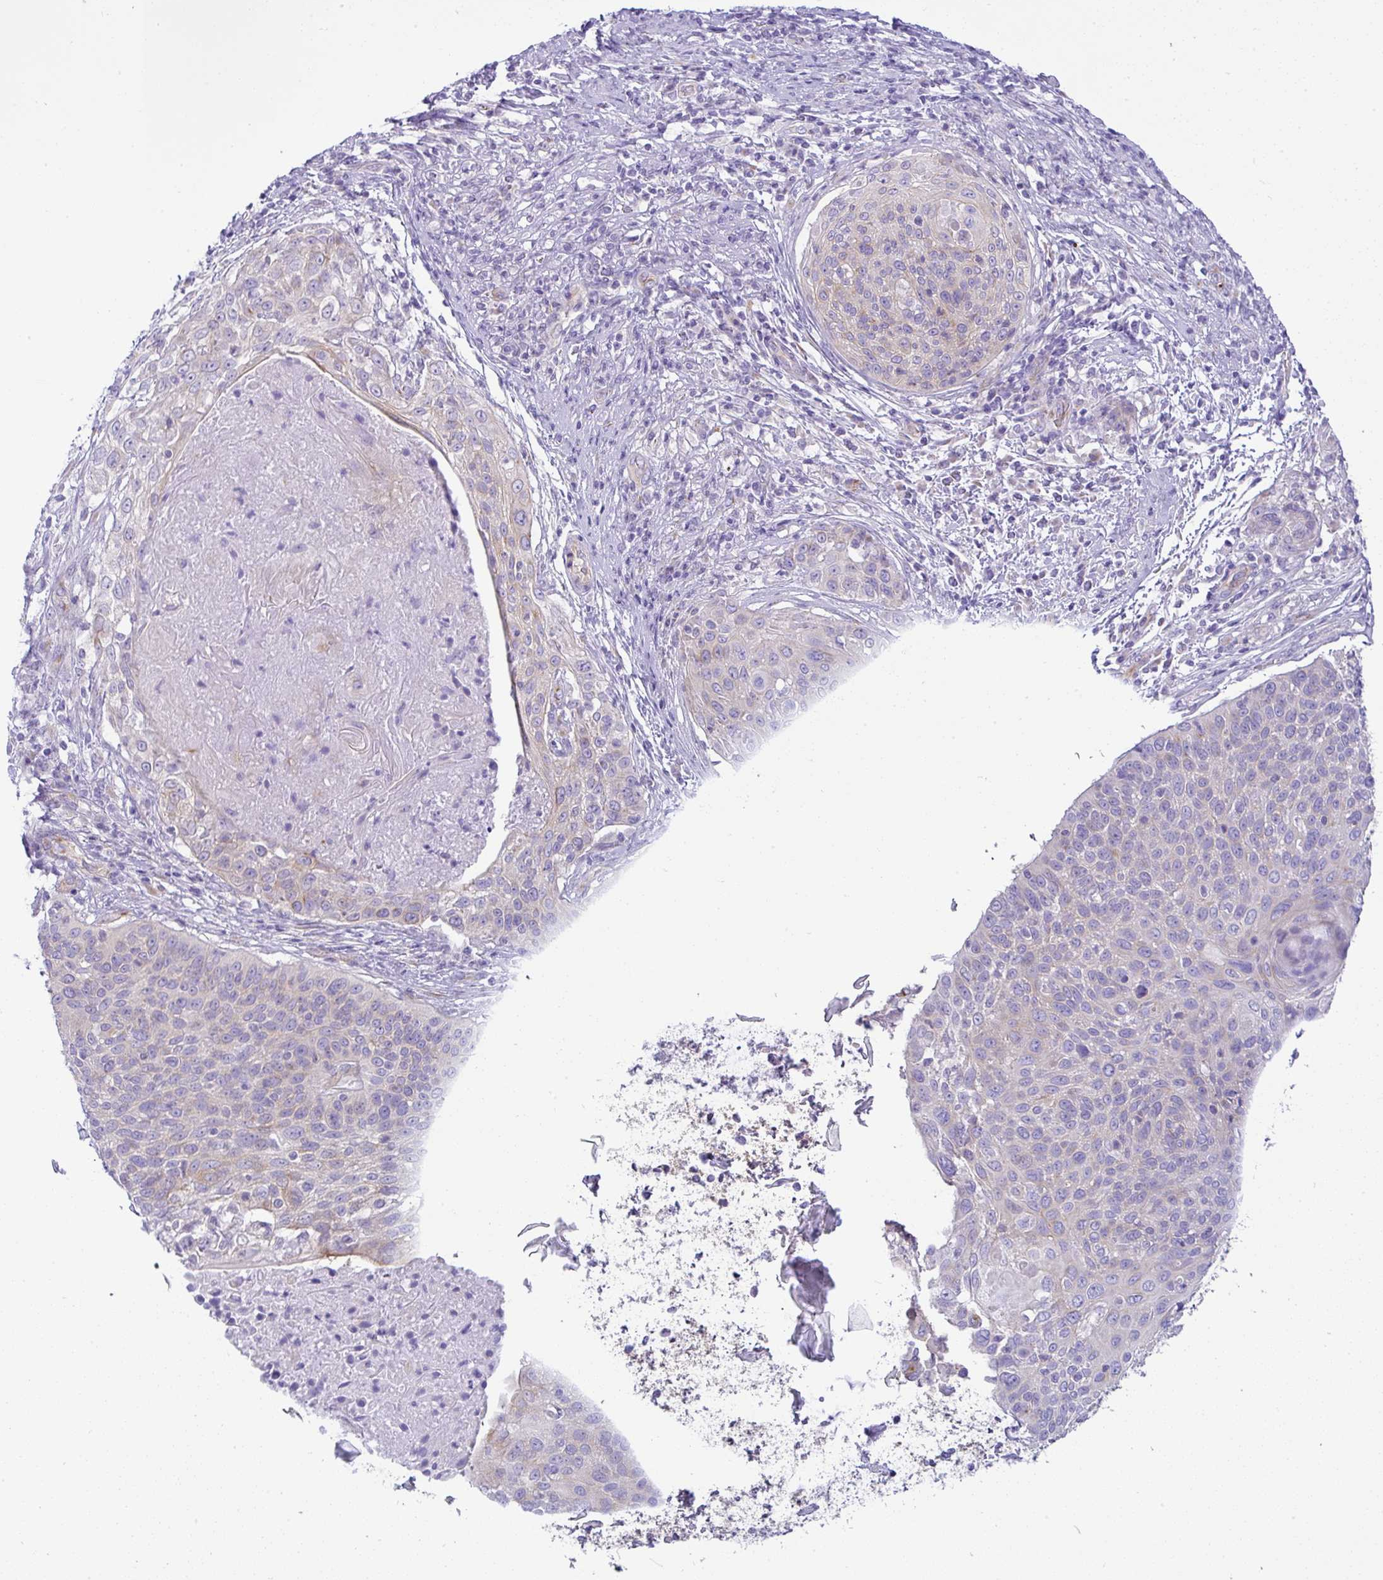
{"staining": {"intensity": "negative", "quantity": "none", "location": "none"}, "tissue": "cervical cancer", "cell_type": "Tumor cells", "image_type": "cancer", "snomed": [{"axis": "morphology", "description": "Squamous cell carcinoma, NOS"}, {"axis": "topography", "description": "Cervix"}], "caption": "This is an IHC histopathology image of cervical squamous cell carcinoma. There is no positivity in tumor cells.", "gene": "FAM177A1", "patient": {"sex": "female", "age": 31}}